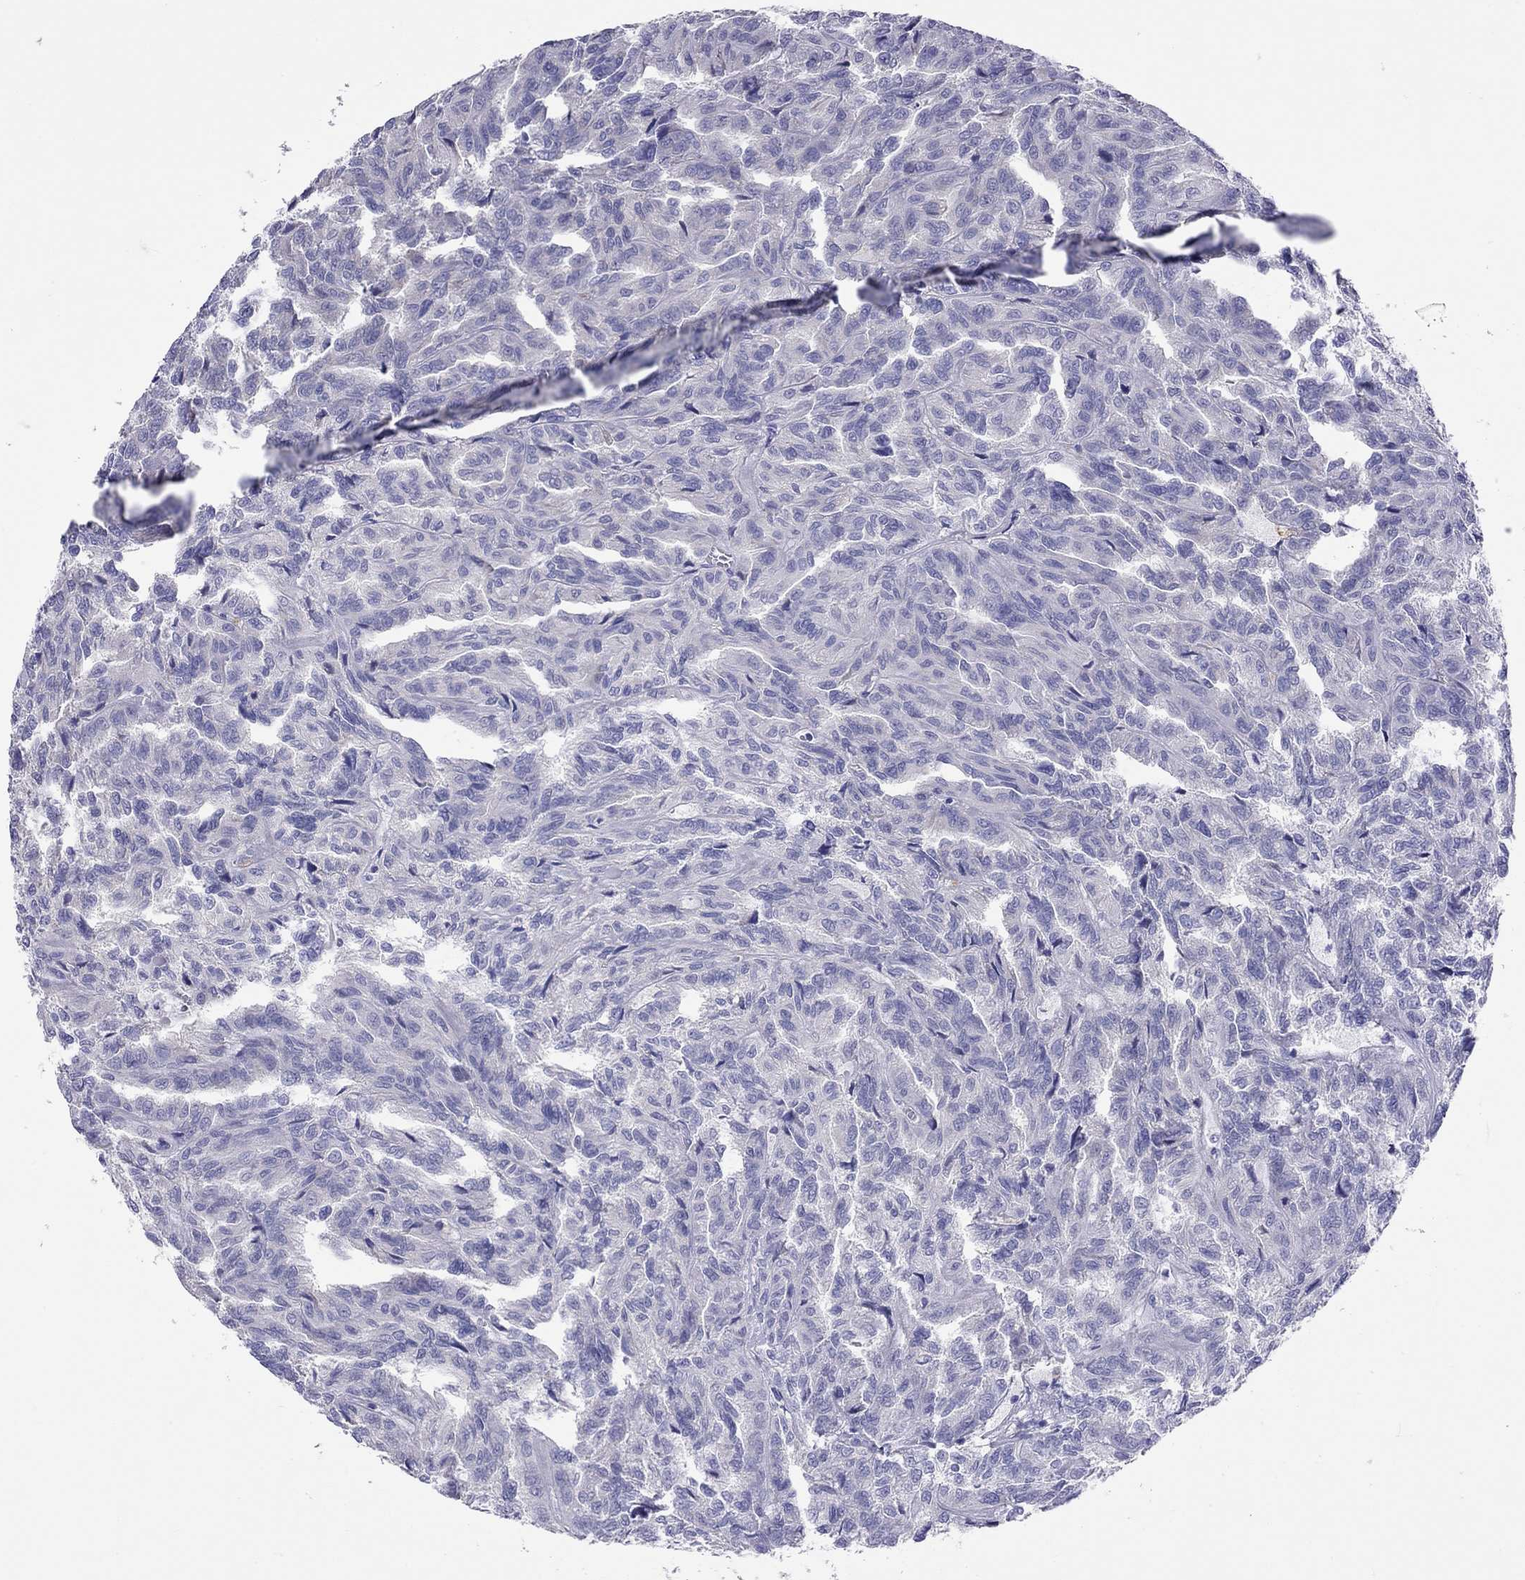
{"staining": {"intensity": "negative", "quantity": "none", "location": "none"}, "tissue": "renal cancer", "cell_type": "Tumor cells", "image_type": "cancer", "snomed": [{"axis": "morphology", "description": "Adenocarcinoma, NOS"}, {"axis": "topography", "description": "Kidney"}], "caption": "Renal cancer (adenocarcinoma) was stained to show a protein in brown. There is no significant staining in tumor cells. (DAB immunohistochemistry (IHC), high magnification).", "gene": "COL9A1", "patient": {"sex": "male", "age": 79}}